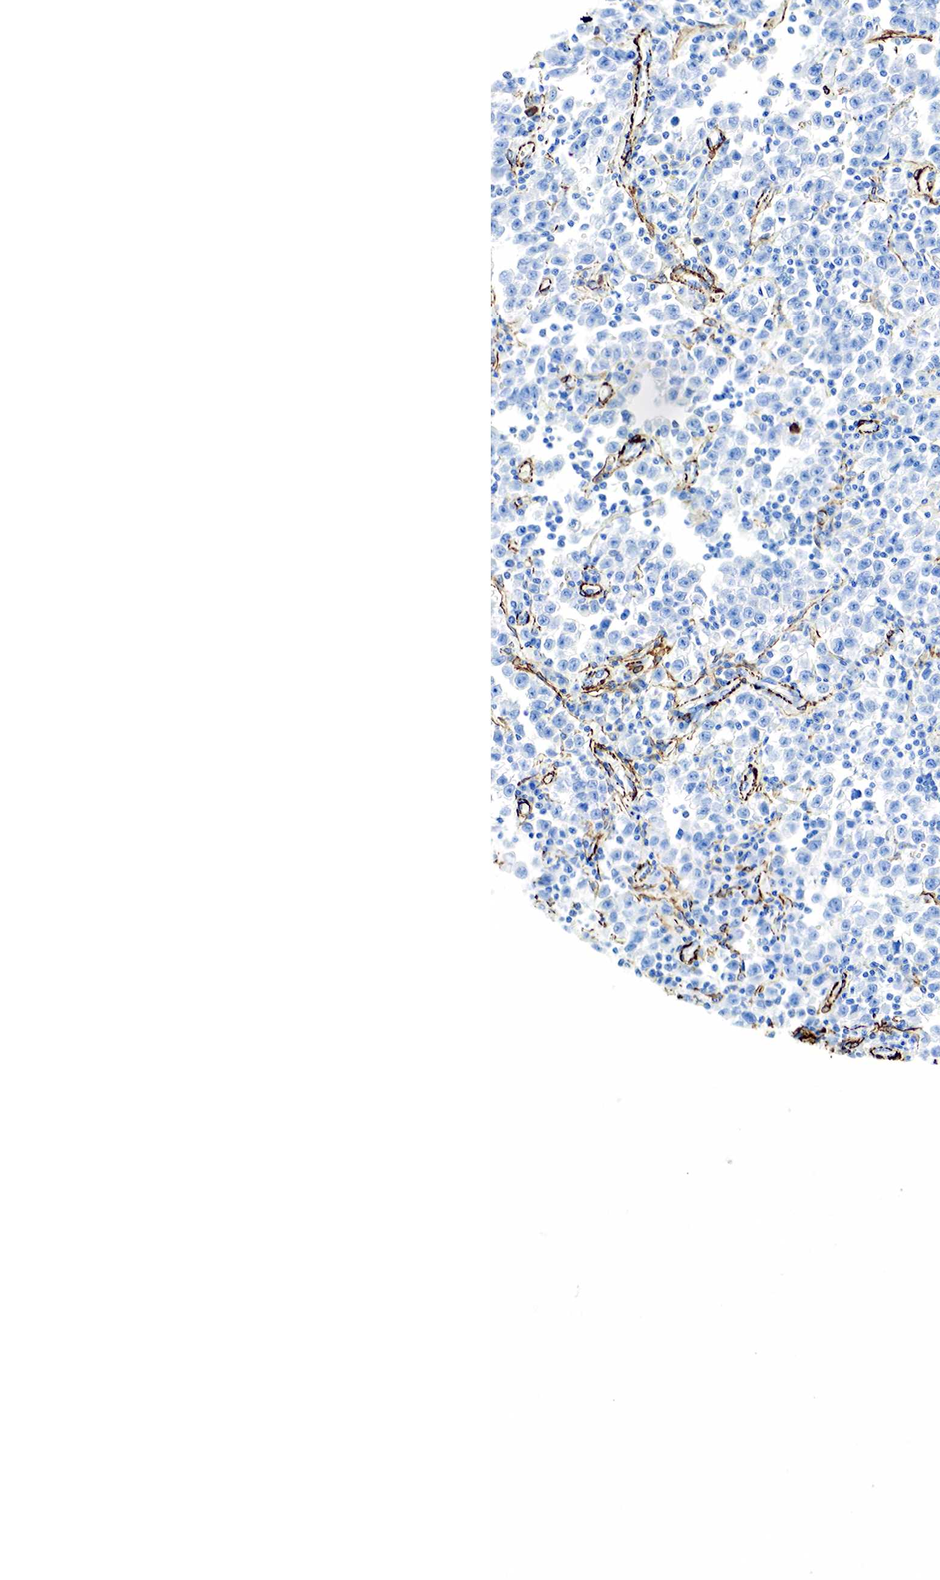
{"staining": {"intensity": "negative", "quantity": "none", "location": "none"}, "tissue": "testis cancer", "cell_type": "Tumor cells", "image_type": "cancer", "snomed": [{"axis": "morphology", "description": "Seminoma, NOS"}, {"axis": "topography", "description": "Testis"}], "caption": "The IHC micrograph has no significant positivity in tumor cells of testis cancer tissue.", "gene": "ACTA1", "patient": {"sex": "male", "age": 35}}